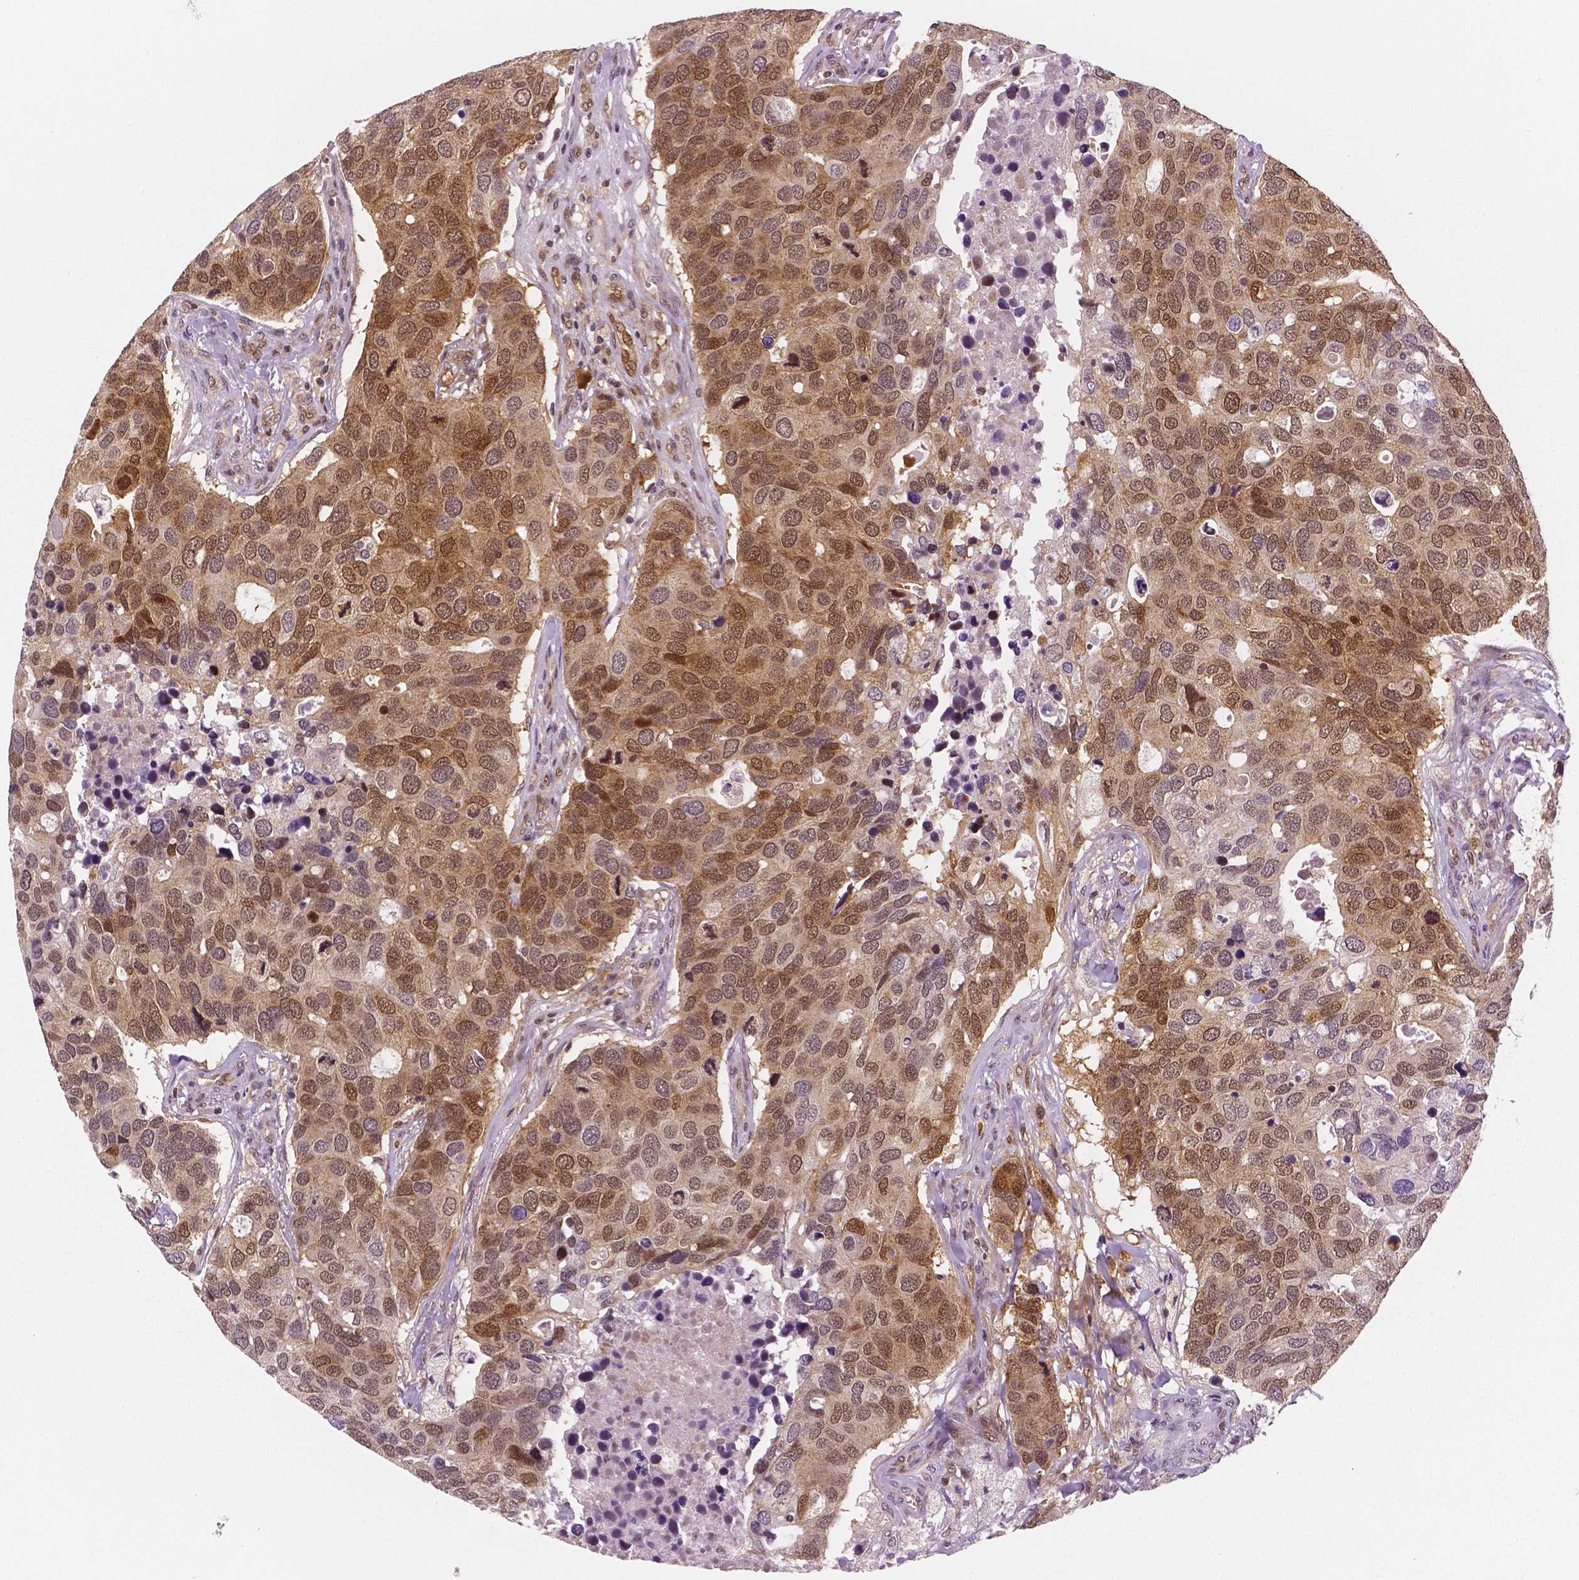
{"staining": {"intensity": "moderate", "quantity": ">75%", "location": "cytoplasmic/membranous,nuclear"}, "tissue": "breast cancer", "cell_type": "Tumor cells", "image_type": "cancer", "snomed": [{"axis": "morphology", "description": "Duct carcinoma"}, {"axis": "topography", "description": "Breast"}], "caption": "Breast cancer (intraductal carcinoma) stained with a protein marker shows moderate staining in tumor cells.", "gene": "STAT3", "patient": {"sex": "female", "age": 83}}